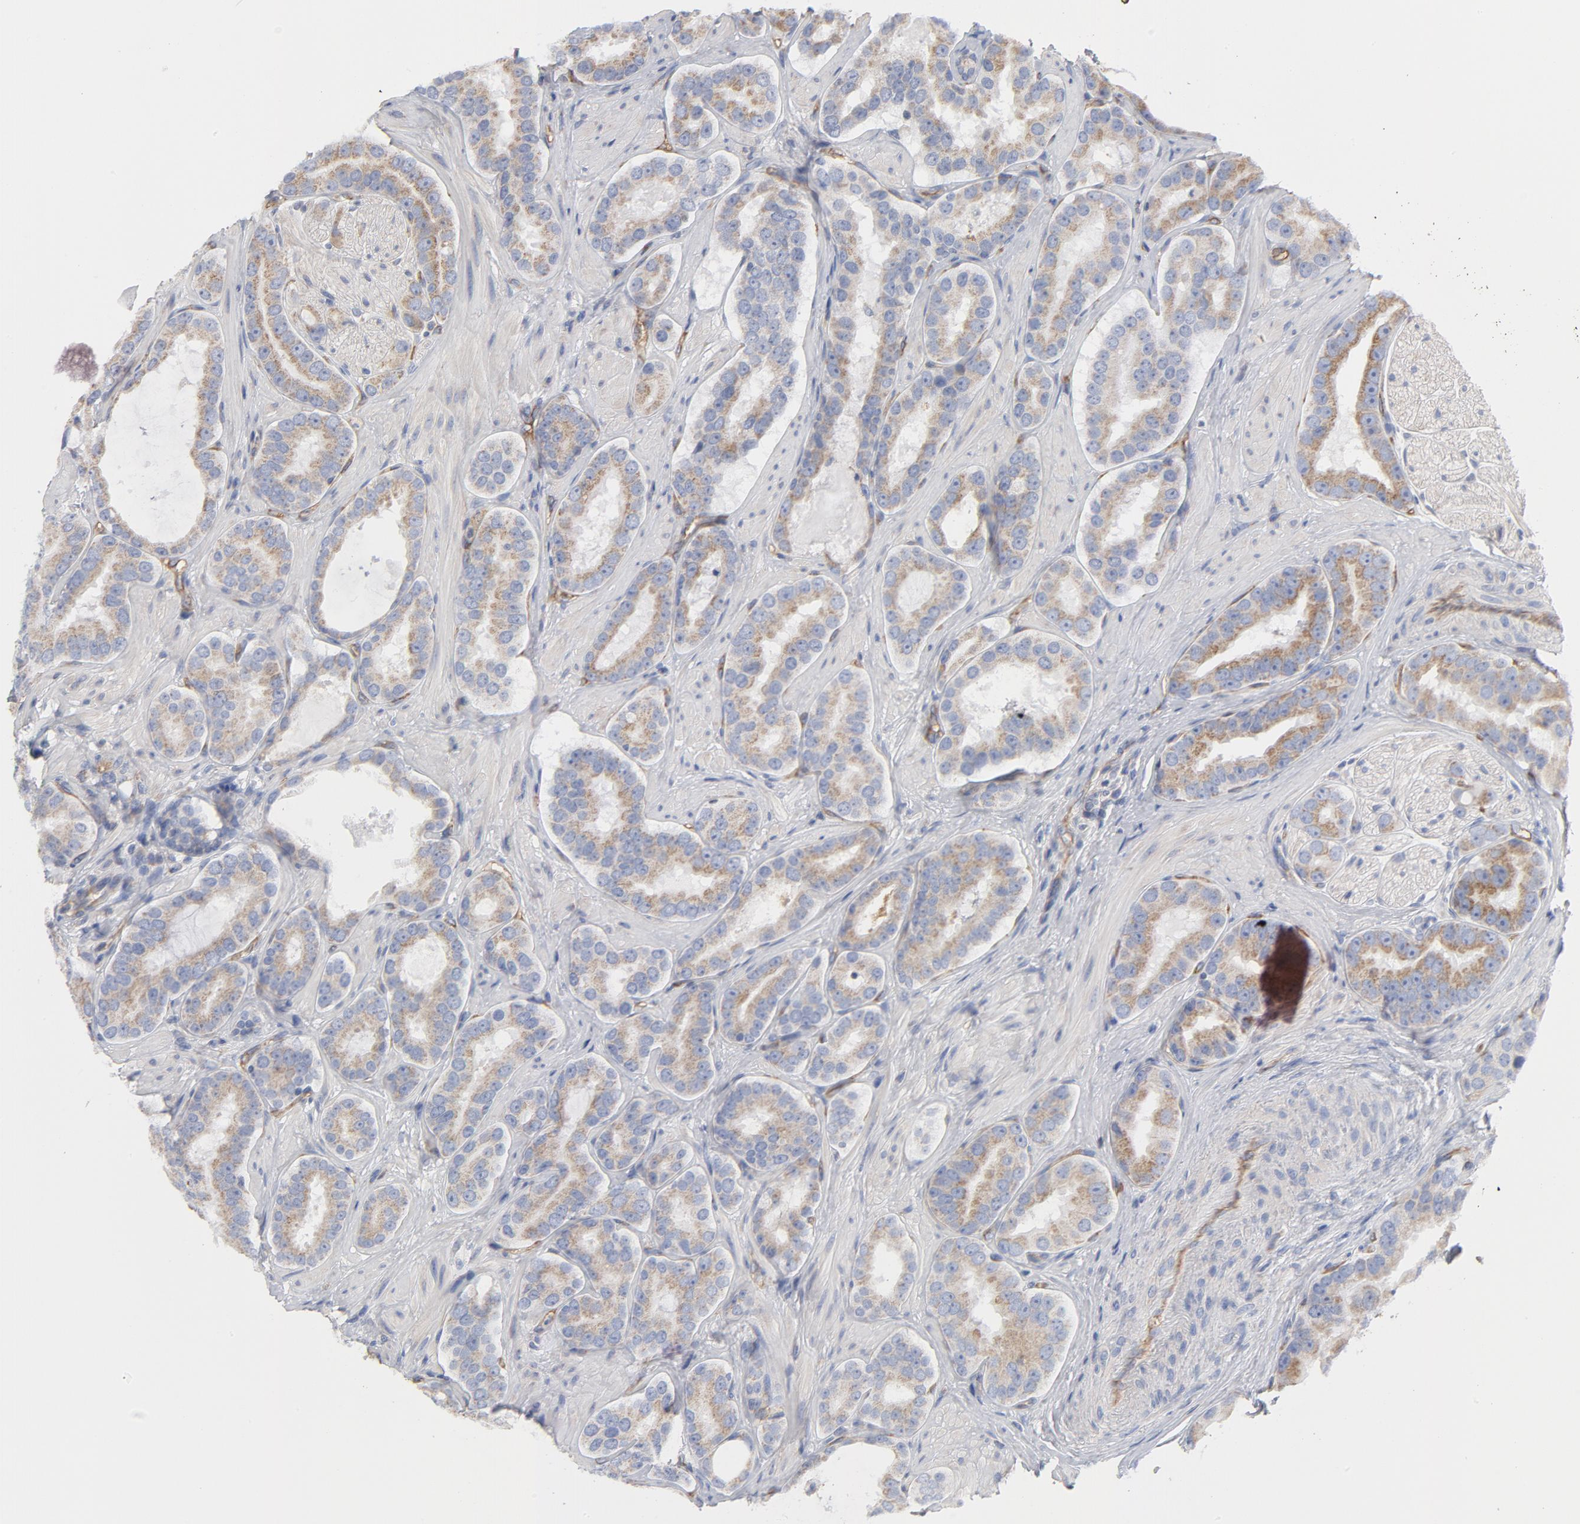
{"staining": {"intensity": "weak", "quantity": ">75%", "location": "cytoplasmic/membranous"}, "tissue": "prostate cancer", "cell_type": "Tumor cells", "image_type": "cancer", "snomed": [{"axis": "morphology", "description": "Adenocarcinoma, Low grade"}, {"axis": "topography", "description": "Prostate"}], "caption": "IHC micrograph of neoplastic tissue: human prostate adenocarcinoma (low-grade) stained using immunohistochemistry (IHC) demonstrates low levels of weak protein expression localized specifically in the cytoplasmic/membranous of tumor cells, appearing as a cytoplasmic/membranous brown color.", "gene": "OXA1L", "patient": {"sex": "male", "age": 59}}